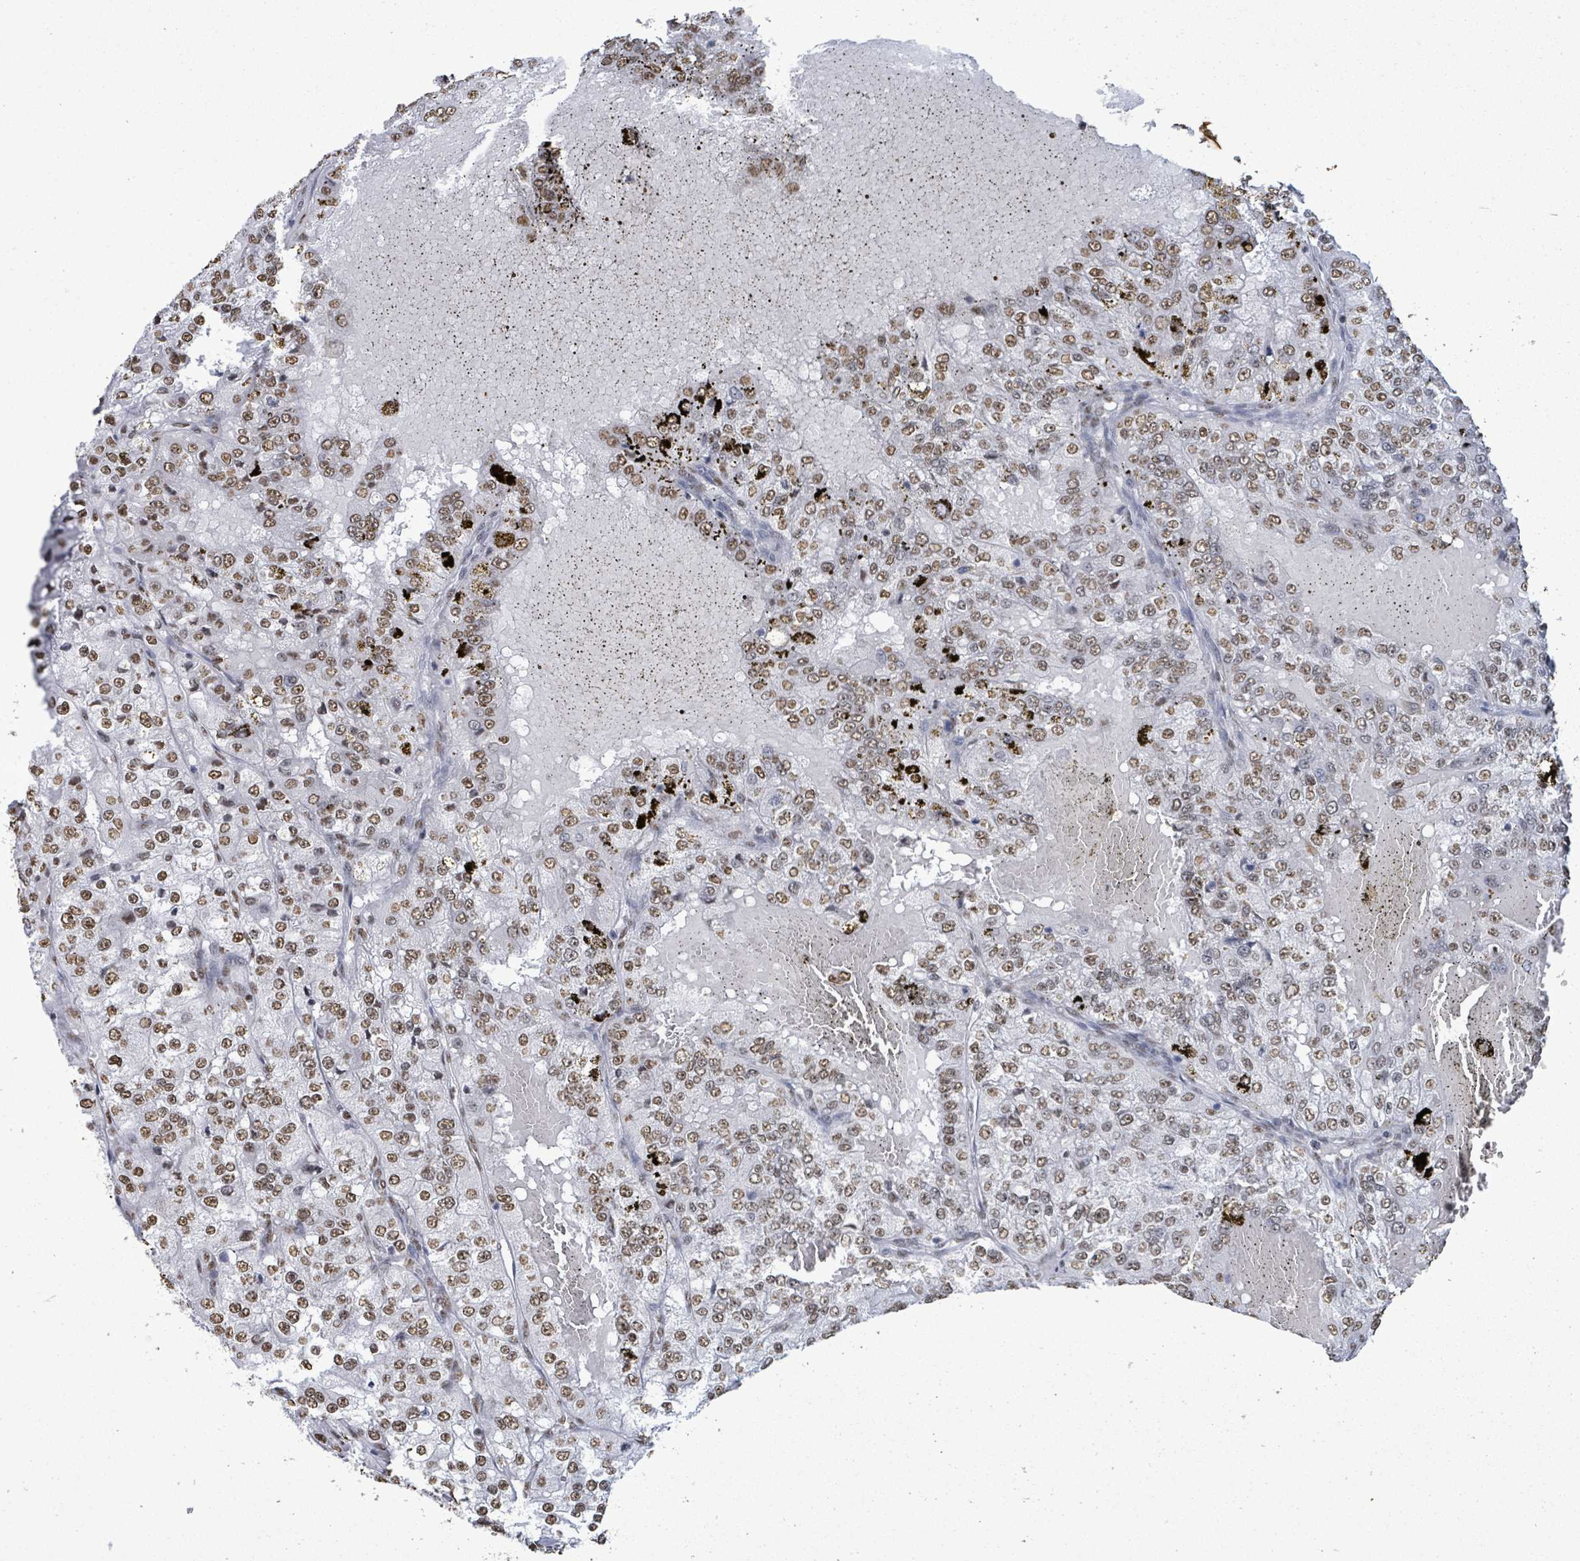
{"staining": {"intensity": "moderate", "quantity": ">75%", "location": "nuclear"}, "tissue": "renal cancer", "cell_type": "Tumor cells", "image_type": "cancer", "snomed": [{"axis": "morphology", "description": "Adenocarcinoma, NOS"}, {"axis": "topography", "description": "Kidney"}], "caption": "DAB (3,3'-diaminobenzidine) immunohistochemical staining of human adenocarcinoma (renal) shows moderate nuclear protein positivity in approximately >75% of tumor cells.", "gene": "SAMD14", "patient": {"sex": "female", "age": 63}}